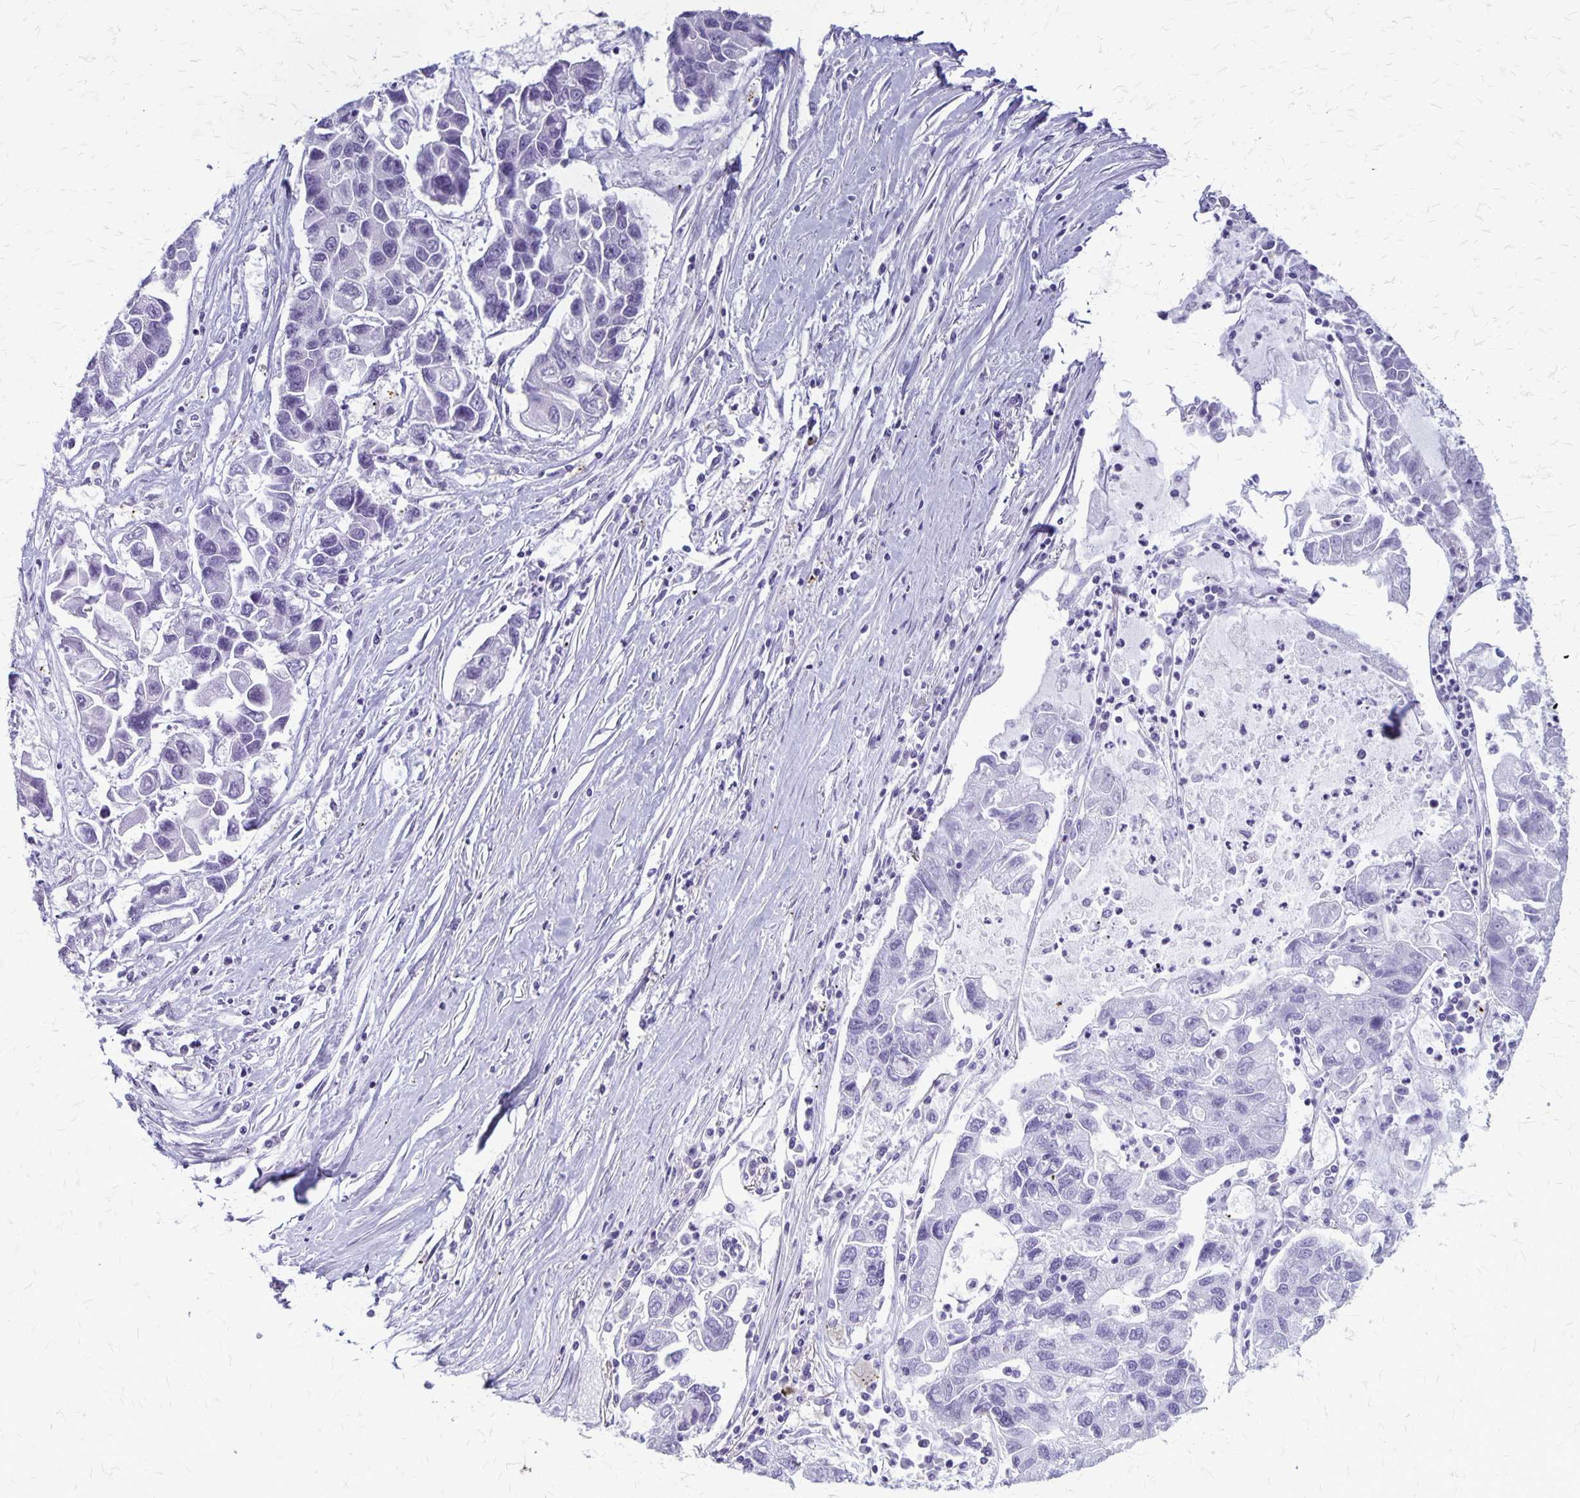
{"staining": {"intensity": "negative", "quantity": "none", "location": "none"}, "tissue": "lung cancer", "cell_type": "Tumor cells", "image_type": "cancer", "snomed": [{"axis": "morphology", "description": "Adenocarcinoma, NOS"}, {"axis": "topography", "description": "Bronchus"}, {"axis": "topography", "description": "Lung"}], "caption": "Tumor cells are negative for protein expression in human adenocarcinoma (lung). (DAB IHC, high magnification).", "gene": "PLXNB3", "patient": {"sex": "female", "age": 51}}